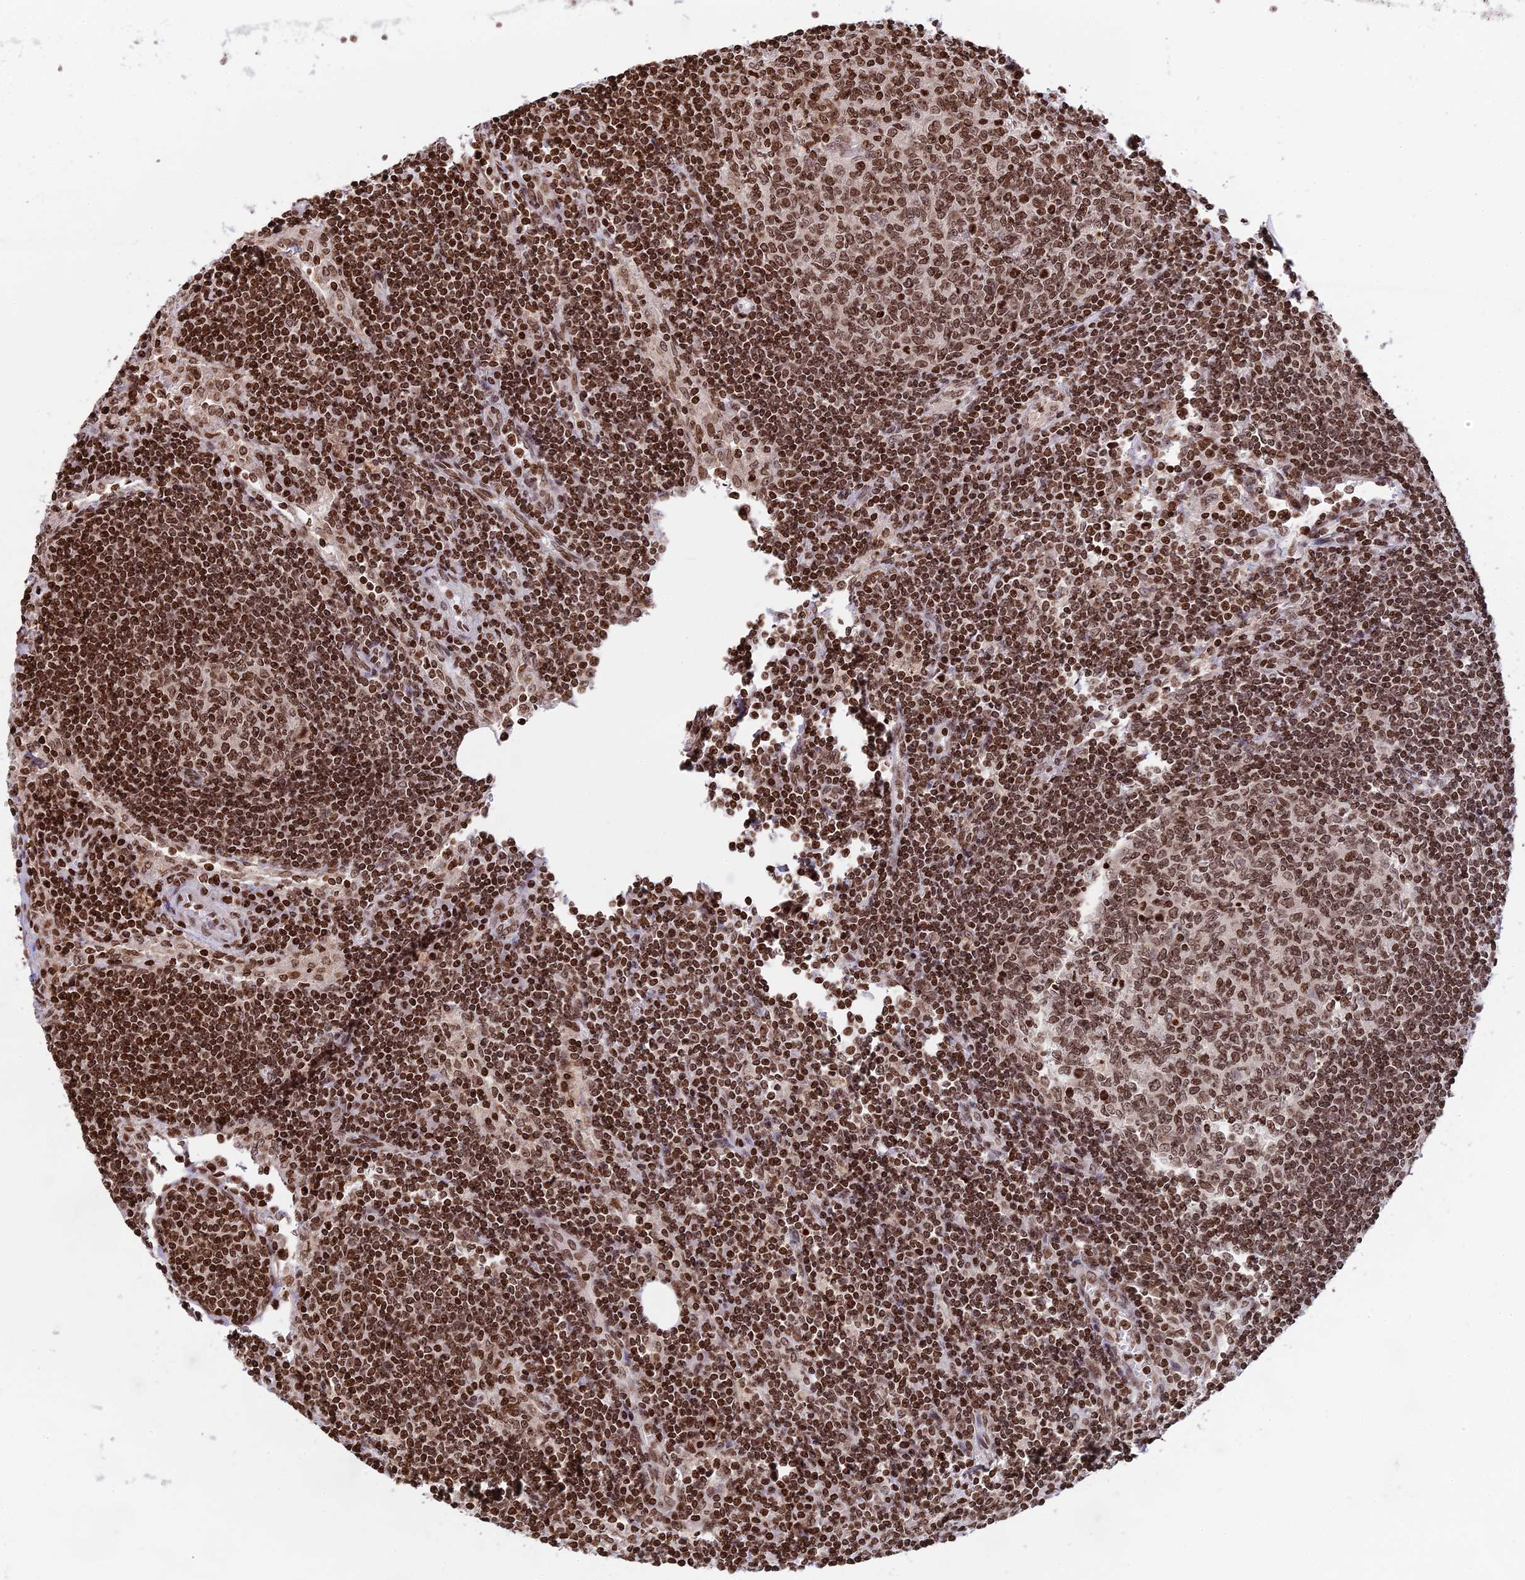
{"staining": {"intensity": "moderate", "quantity": ">75%", "location": "nuclear"}, "tissue": "lymph node", "cell_type": "Germinal center cells", "image_type": "normal", "snomed": [{"axis": "morphology", "description": "Normal tissue, NOS"}, {"axis": "topography", "description": "Lymph node"}], "caption": "There is medium levels of moderate nuclear expression in germinal center cells of unremarkable lymph node, as demonstrated by immunohistochemical staining (brown color).", "gene": "TET2", "patient": {"sex": "female", "age": 73}}